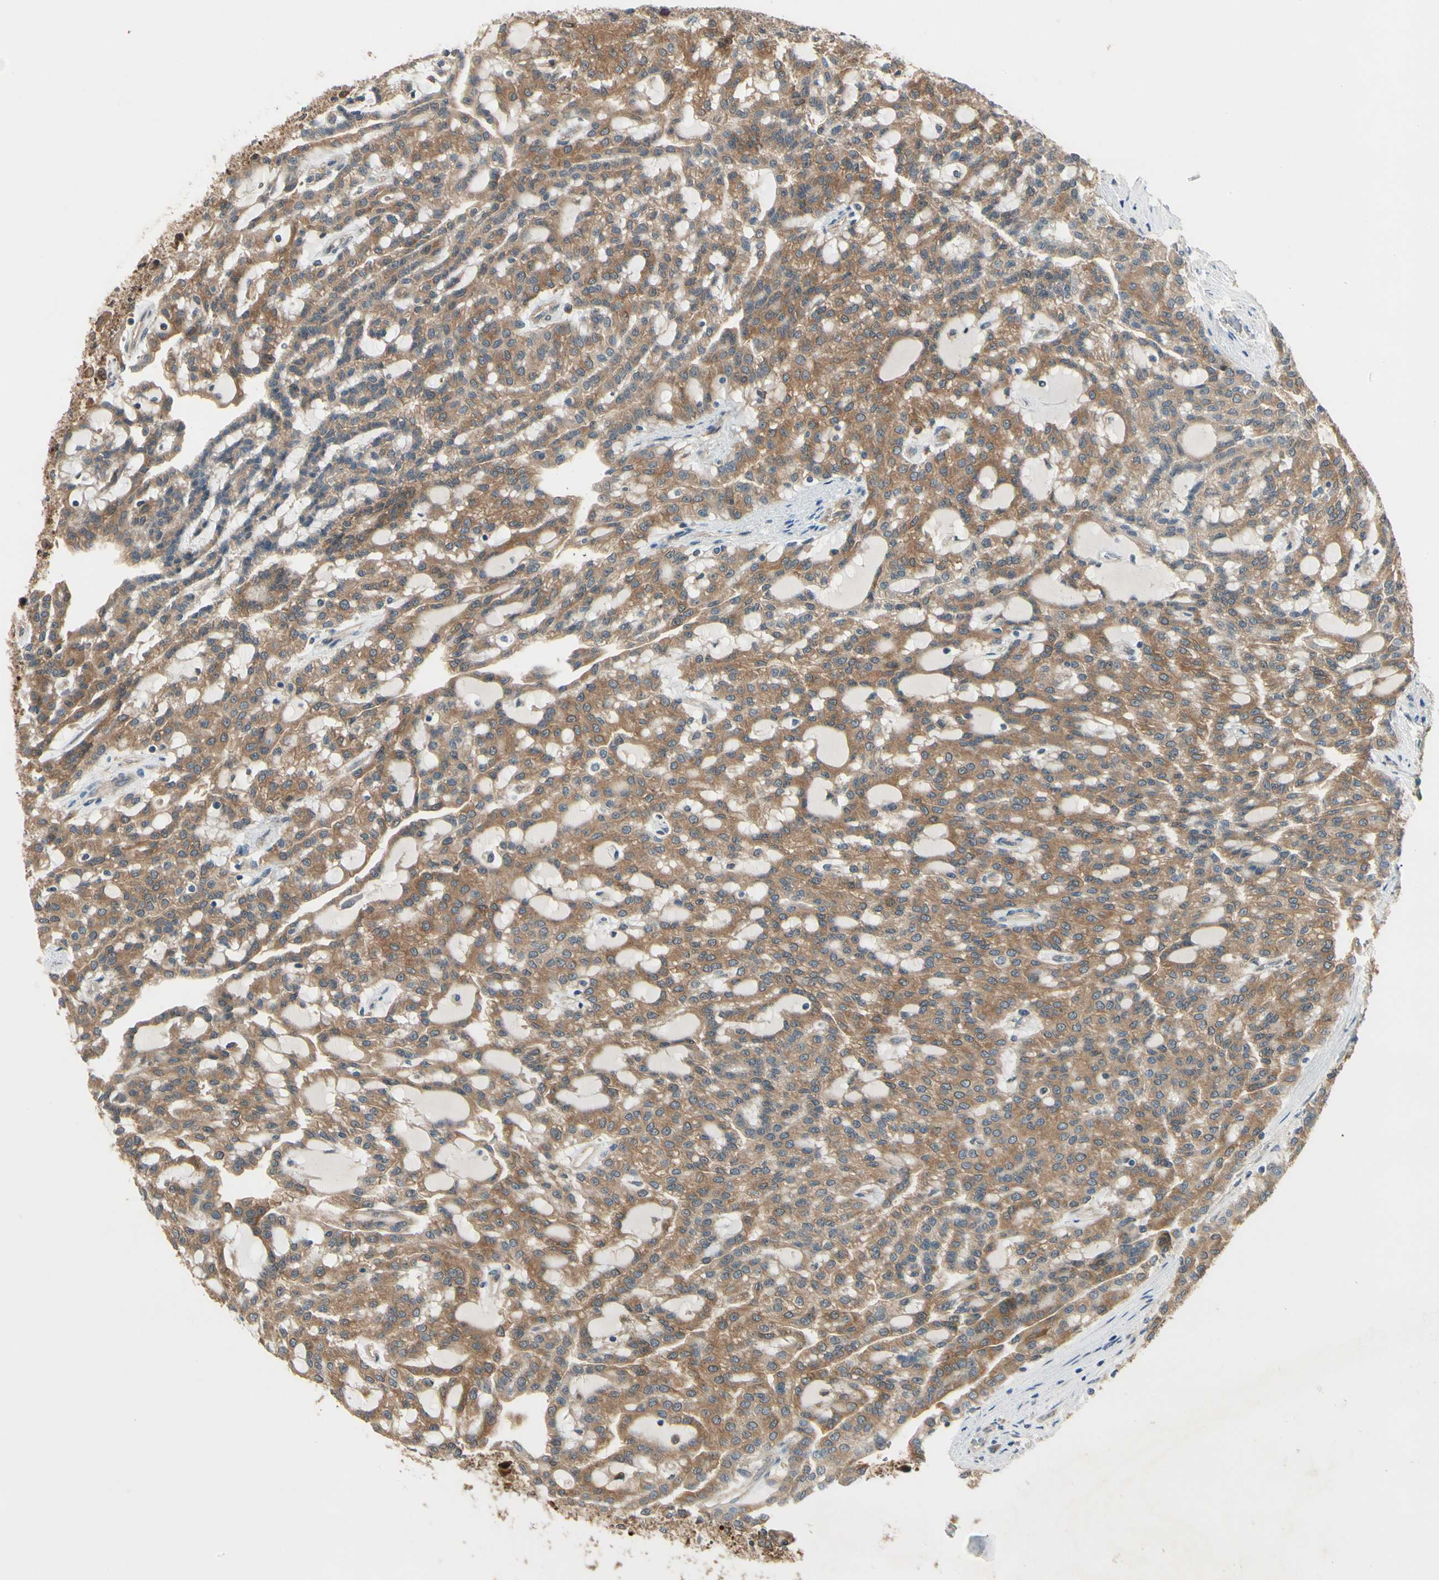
{"staining": {"intensity": "strong", "quantity": ">75%", "location": "cytoplasmic/membranous"}, "tissue": "renal cancer", "cell_type": "Tumor cells", "image_type": "cancer", "snomed": [{"axis": "morphology", "description": "Adenocarcinoma, NOS"}, {"axis": "topography", "description": "Kidney"}], "caption": "About >75% of tumor cells in renal adenocarcinoma show strong cytoplasmic/membranous protein expression as visualized by brown immunohistochemical staining.", "gene": "NME1-NME2", "patient": {"sex": "male", "age": 63}}